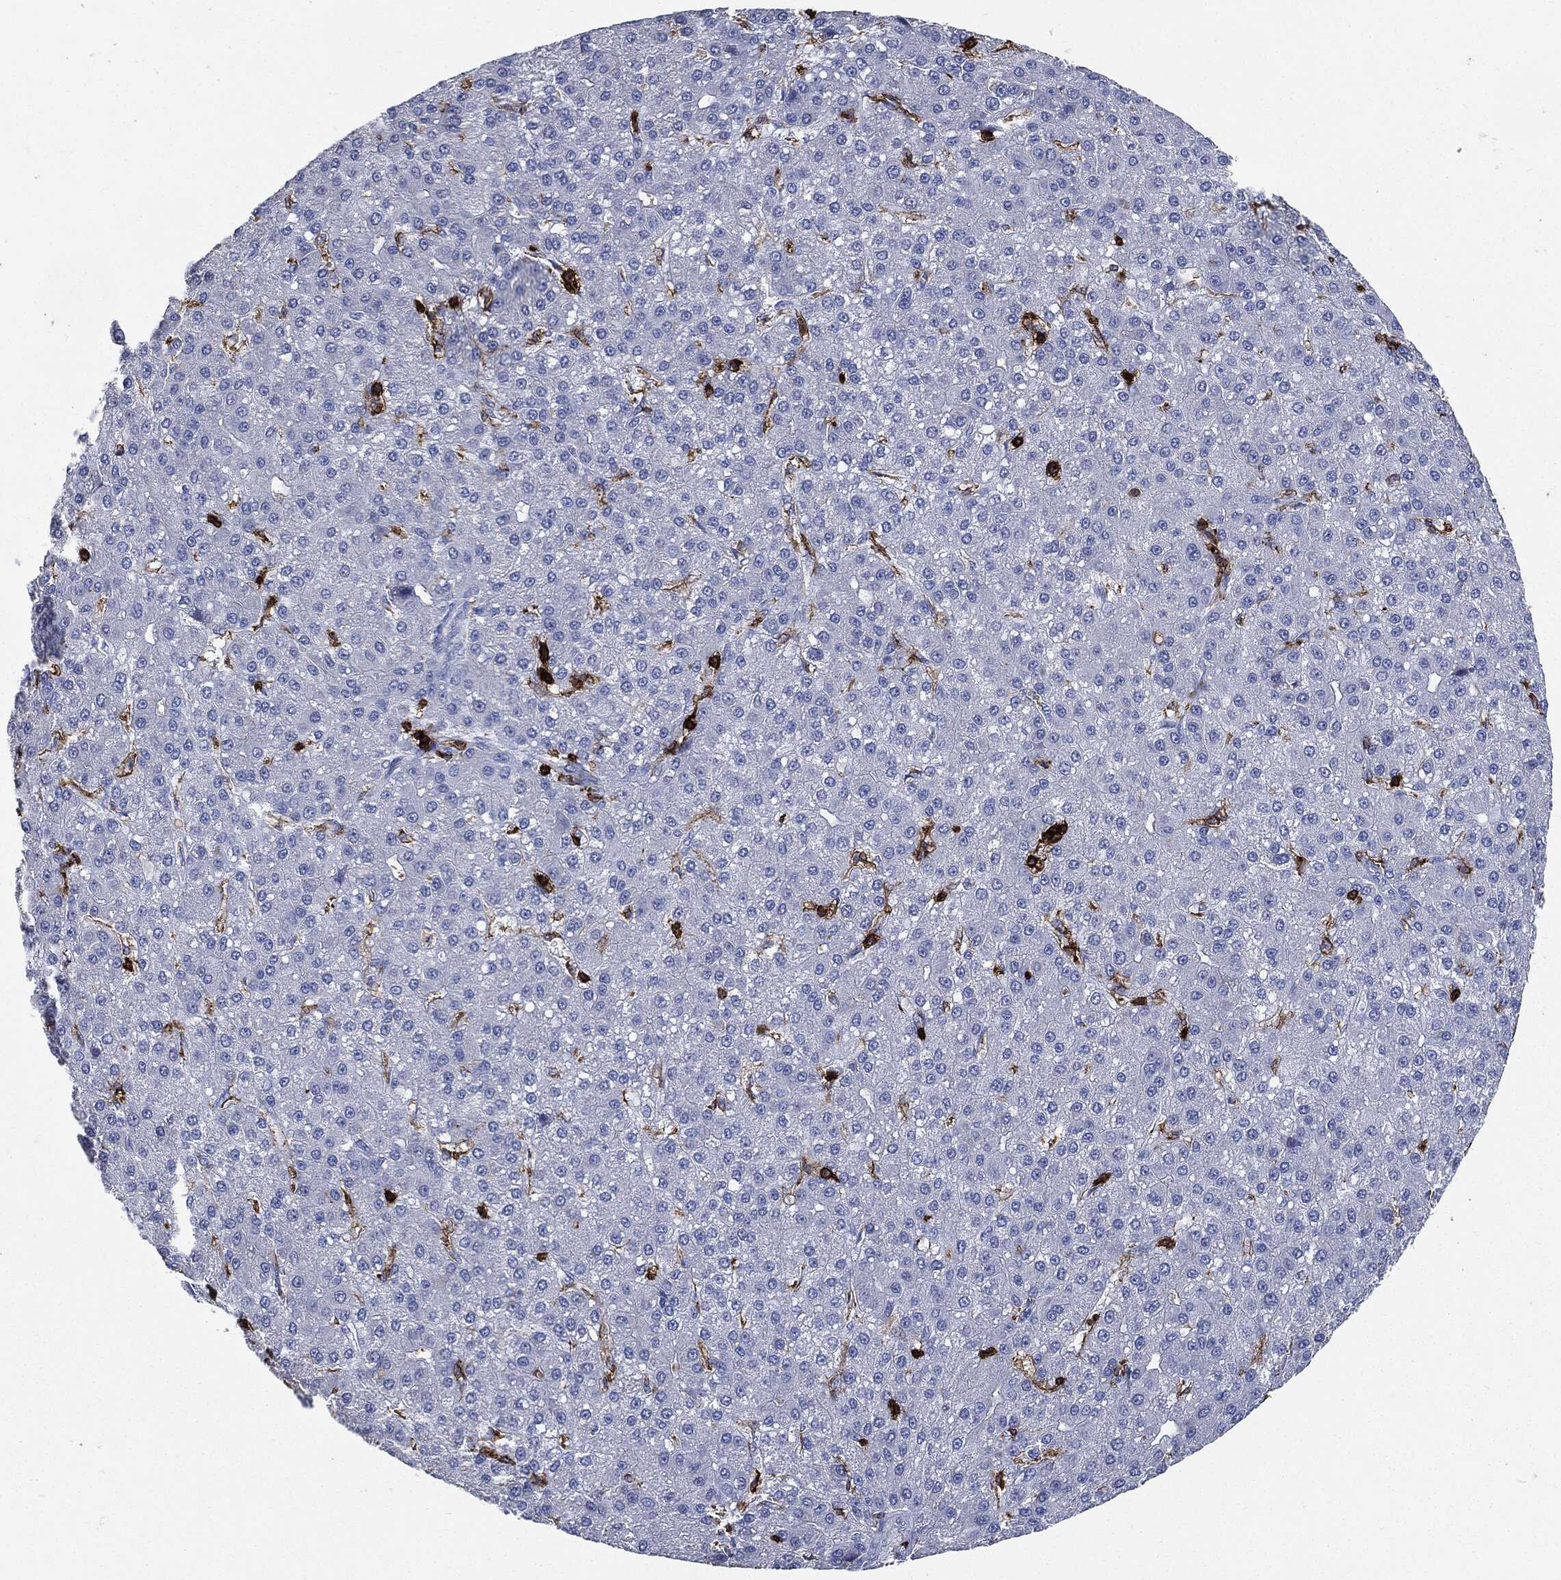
{"staining": {"intensity": "negative", "quantity": "none", "location": "none"}, "tissue": "liver cancer", "cell_type": "Tumor cells", "image_type": "cancer", "snomed": [{"axis": "morphology", "description": "Carcinoma, Hepatocellular, NOS"}, {"axis": "topography", "description": "Liver"}], "caption": "This is an immunohistochemistry (IHC) micrograph of liver cancer (hepatocellular carcinoma). There is no staining in tumor cells.", "gene": "PTPRC", "patient": {"sex": "male", "age": 67}}